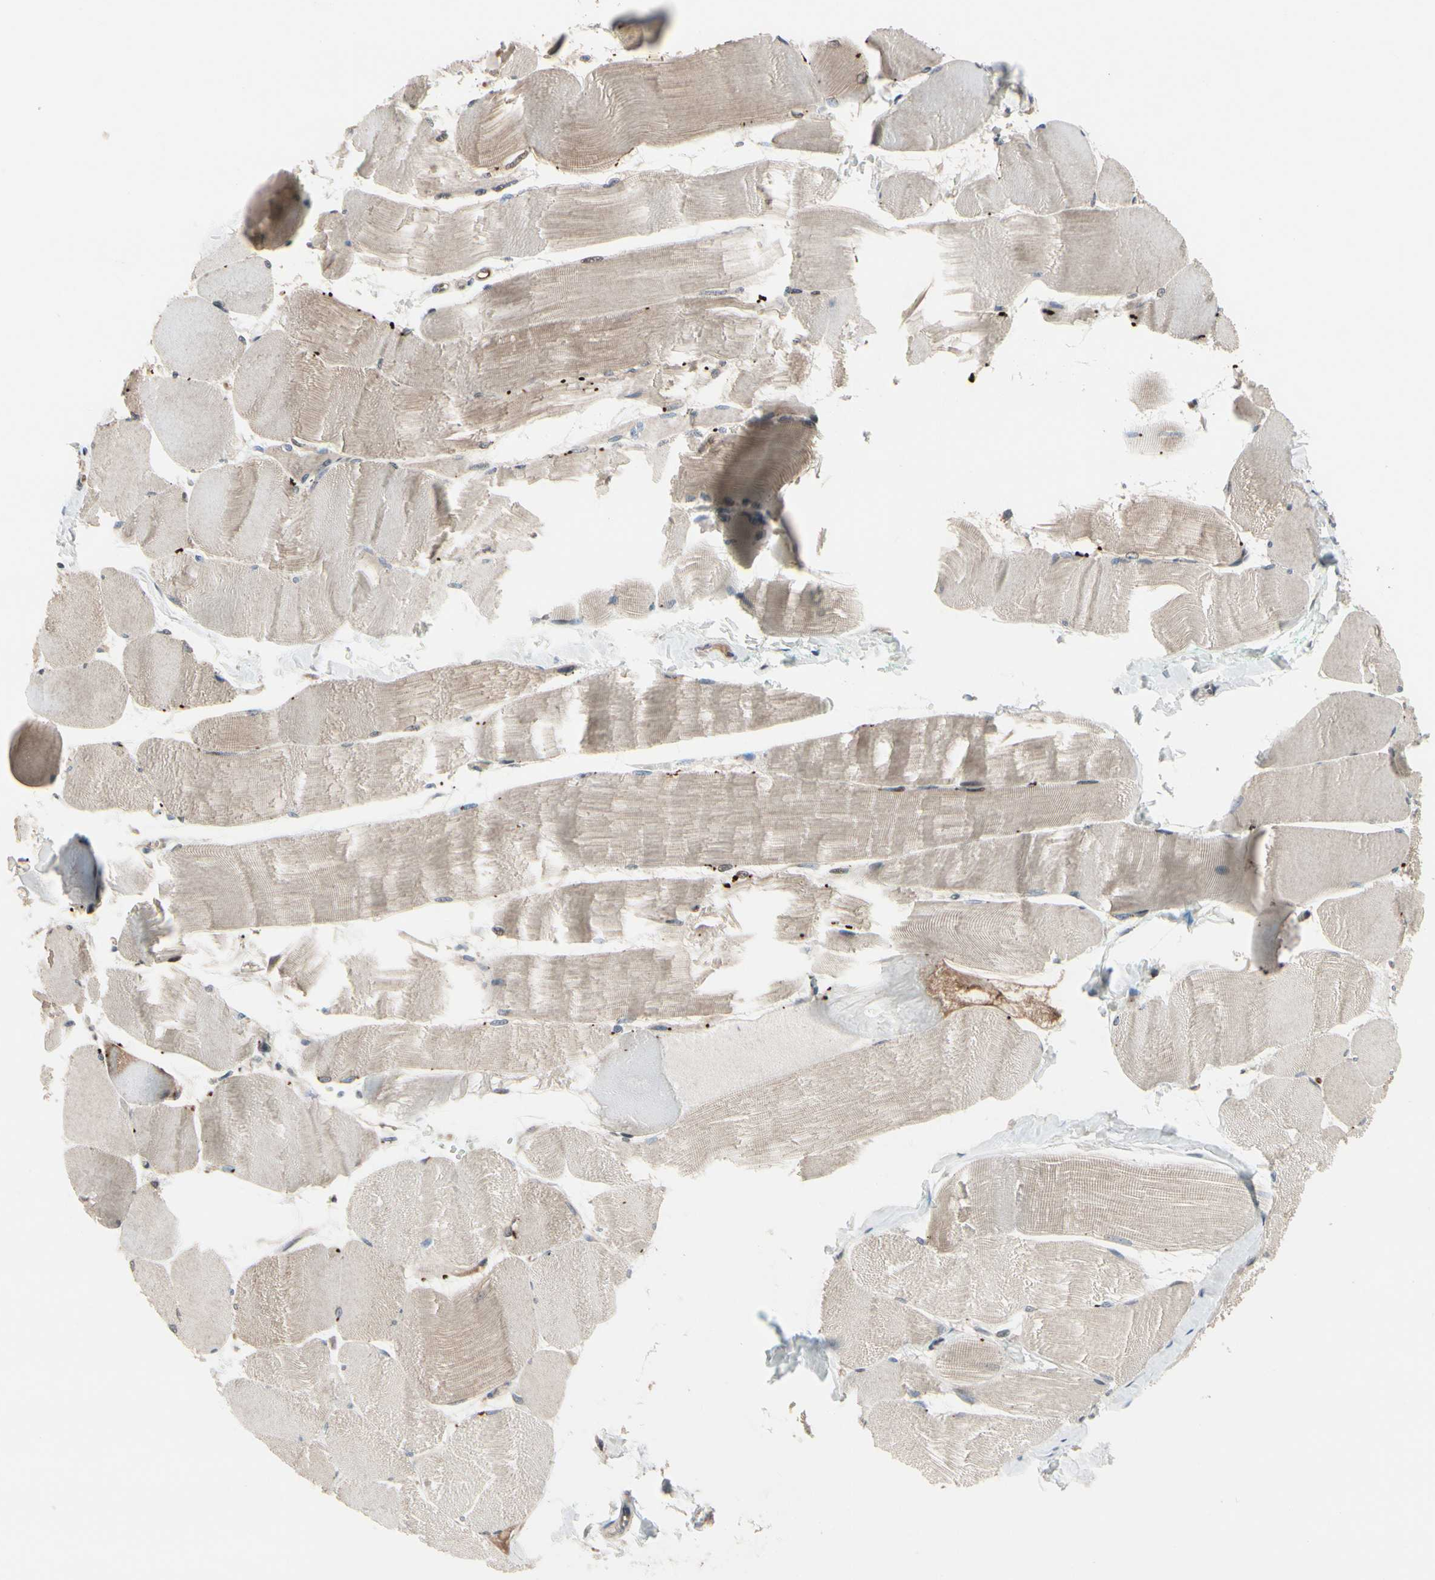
{"staining": {"intensity": "moderate", "quantity": ">75%", "location": "cytoplasmic/membranous"}, "tissue": "skeletal muscle", "cell_type": "Myocytes", "image_type": "normal", "snomed": [{"axis": "morphology", "description": "Normal tissue, NOS"}, {"axis": "morphology", "description": "Squamous cell carcinoma, NOS"}, {"axis": "topography", "description": "Skeletal muscle"}], "caption": "IHC of benign skeletal muscle displays medium levels of moderate cytoplasmic/membranous positivity in about >75% of myocytes.", "gene": "SNX29", "patient": {"sex": "male", "age": 51}}